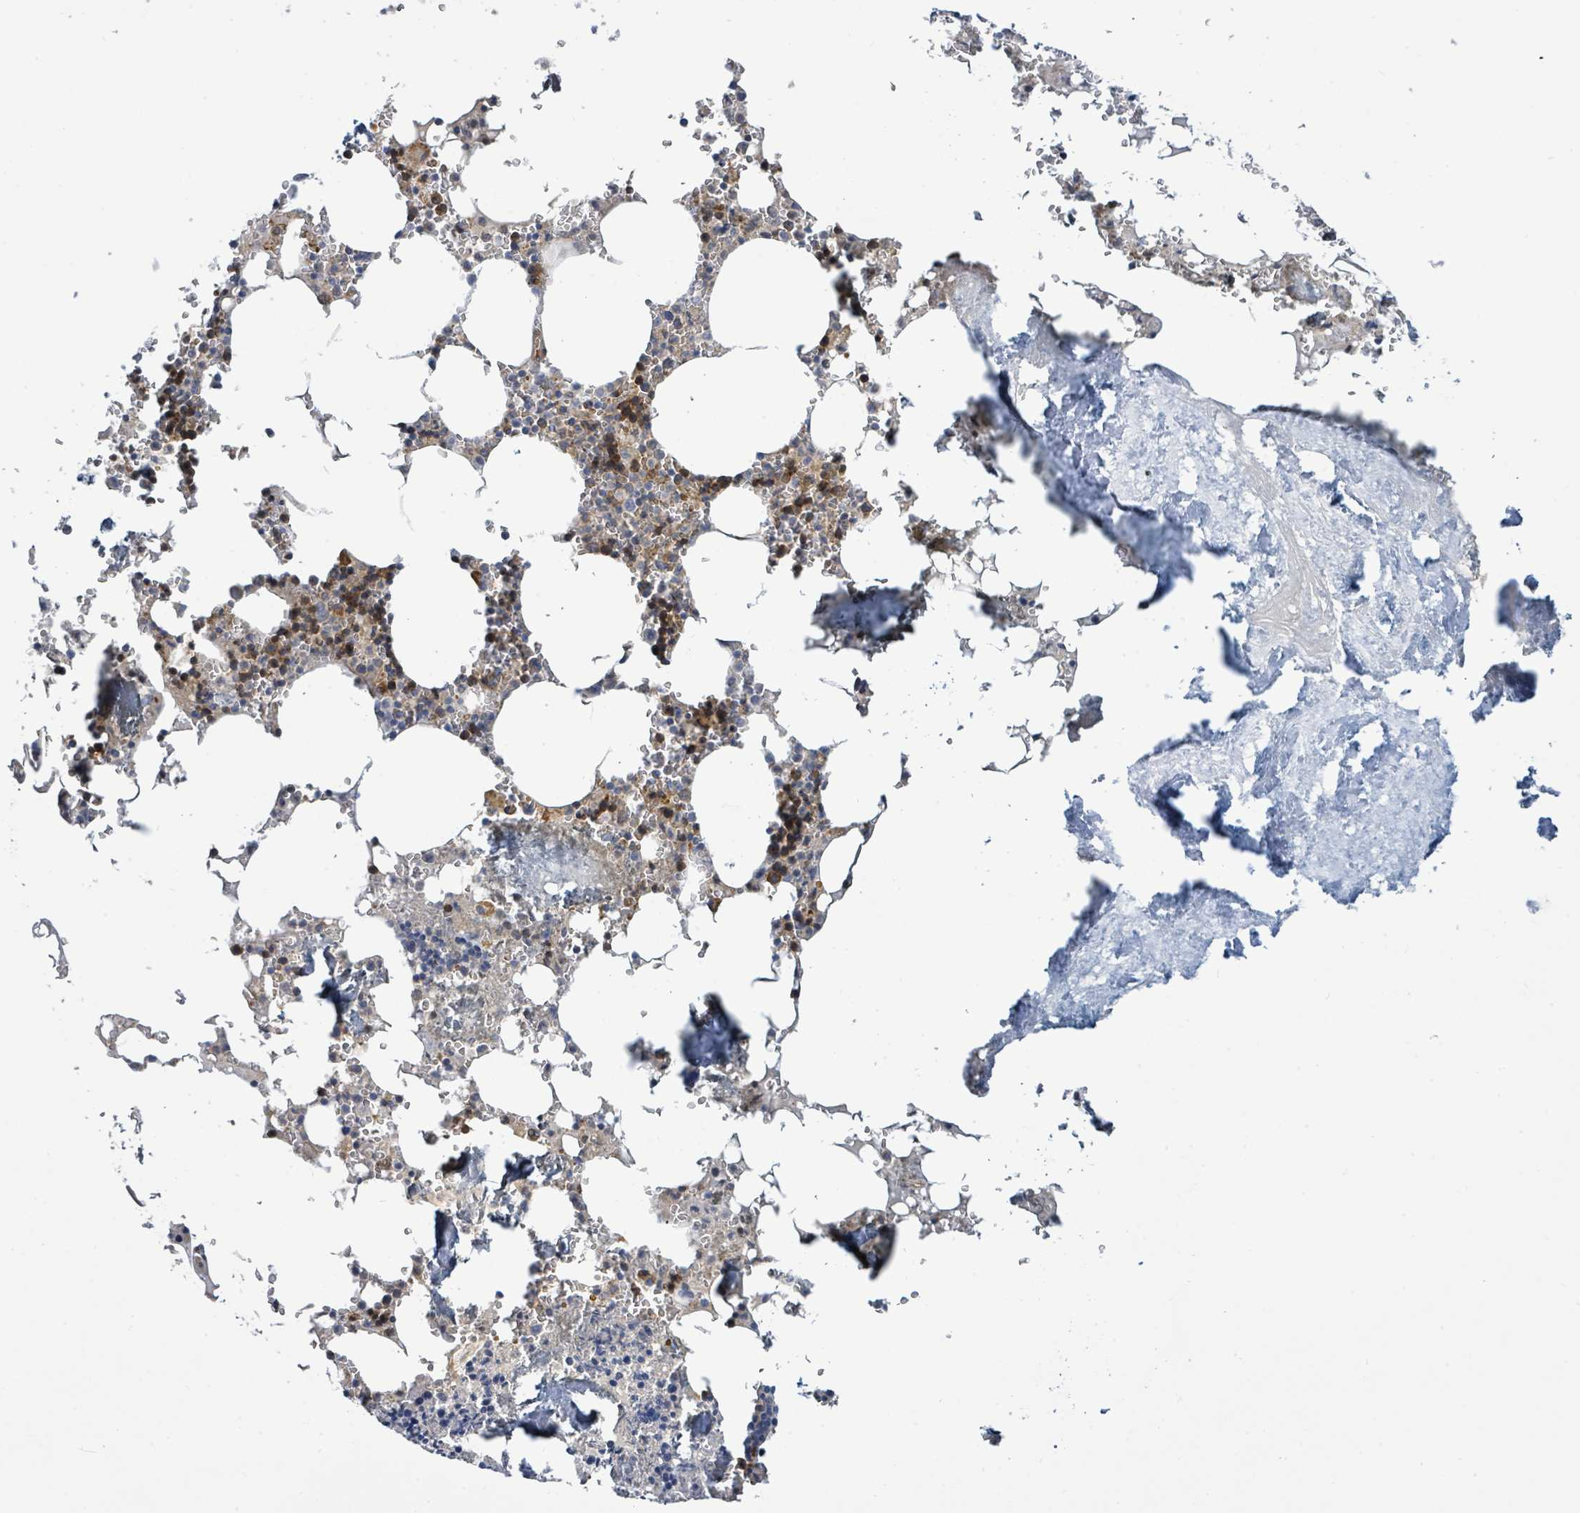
{"staining": {"intensity": "moderate", "quantity": "25%-75%", "location": "cytoplasmic/membranous,nuclear"}, "tissue": "bone marrow", "cell_type": "Hematopoietic cells", "image_type": "normal", "snomed": [{"axis": "morphology", "description": "Normal tissue, NOS"}, {"axis": "topography", "description": "Bone marrow"}], "caption": "A brown stain shows moderate cytoplasmic/membranous,nuclear staining of a protein in hematopoietic cells of unremarkable bone marrow.", "gene": "CFAP210", "patient": {"sex": "male", "age": 54}}